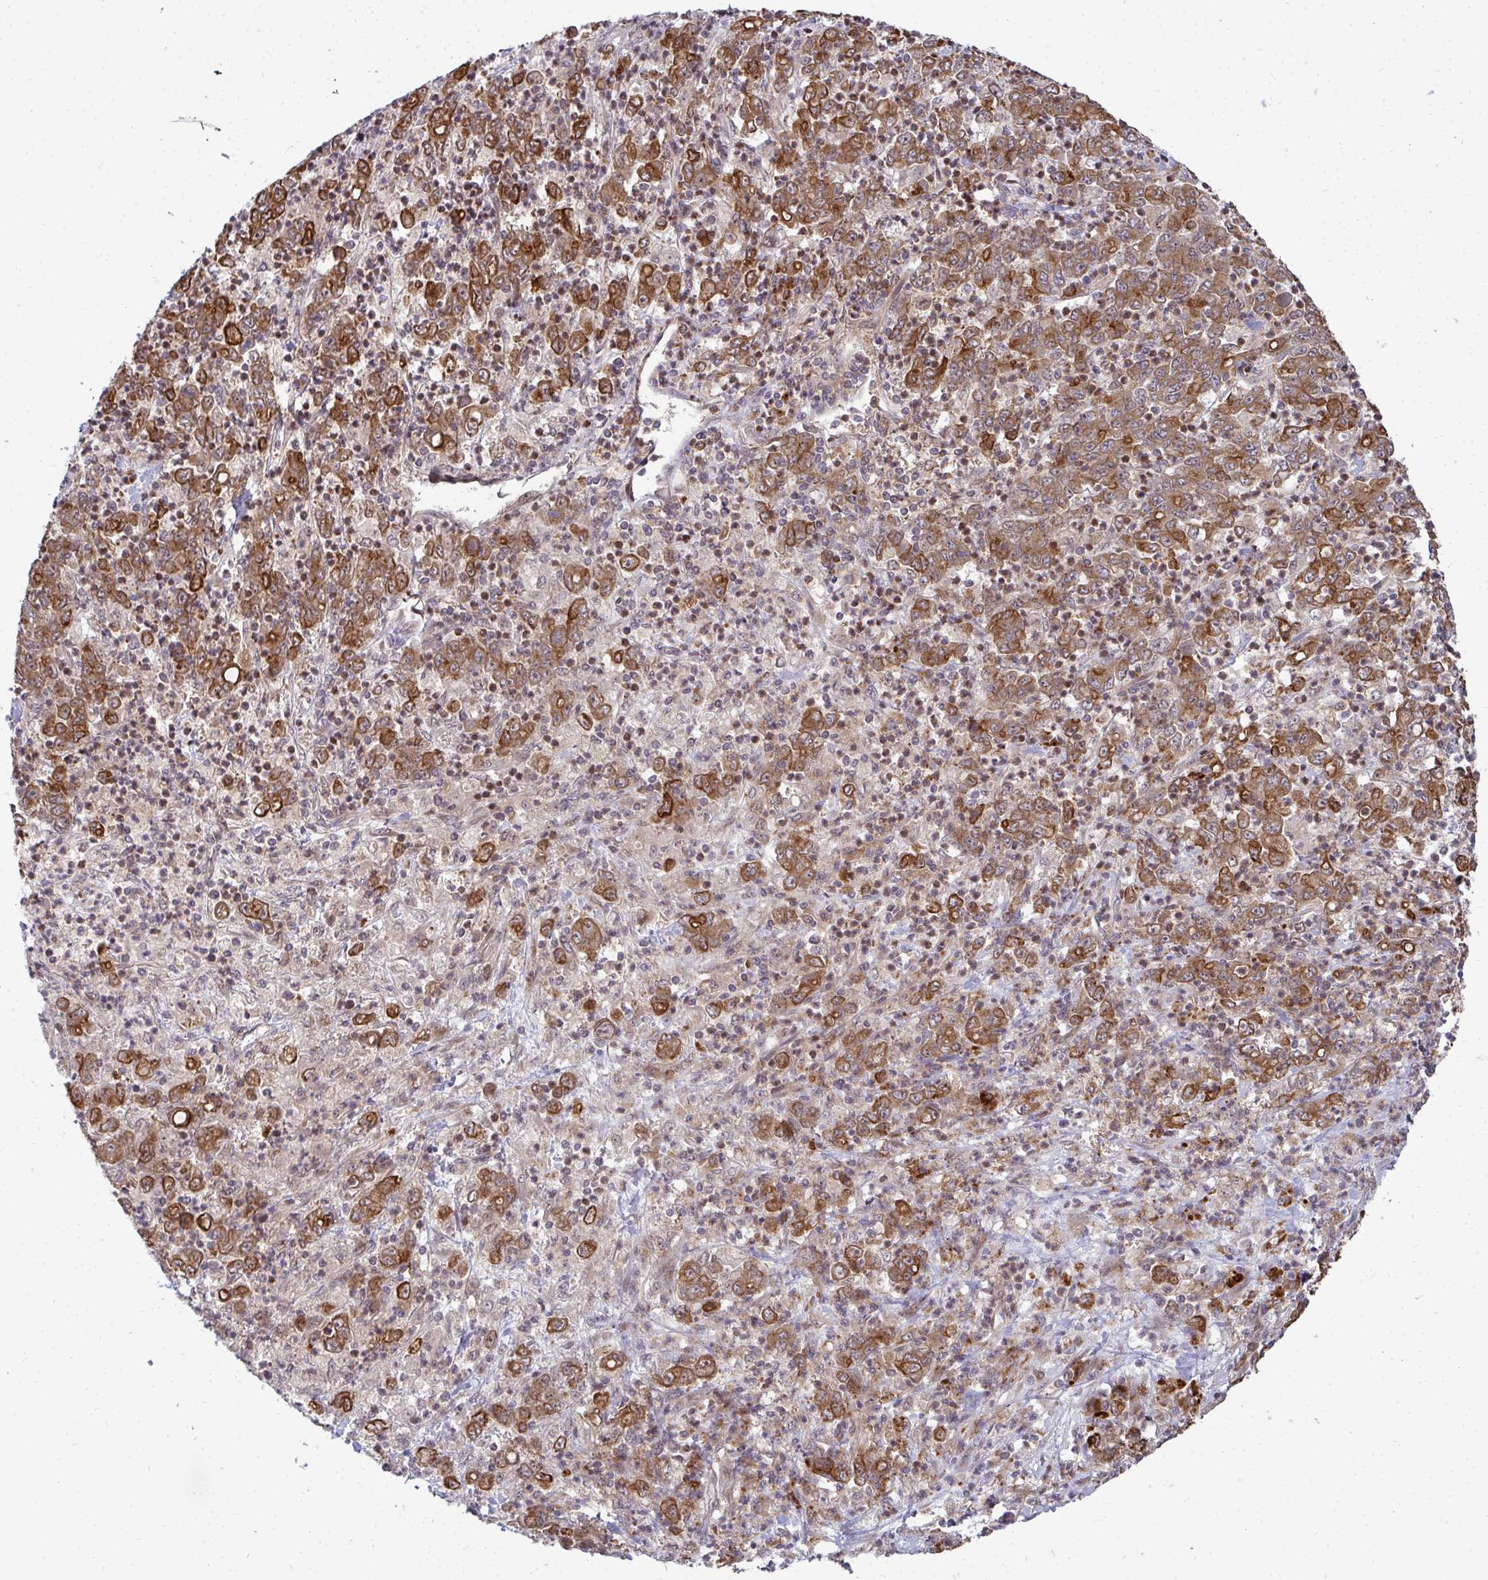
{"staining": {"intensity": "strong", "quantity": ">75%", "location": "cytoplasmic/membranous"}, "tissue": "stomach cancer", "cell_type": "Tumor cells", "image_type": "cancer", "snomed": [{"axis": "morphology", "description": "Adenocarcinoma, NOS"}, {"axis": "topography", "description": "Stomach, lower"}], "caption": "Immunohistochemistry (IHC) staining of stomach cancer (adenocarcinoma), which exhibits high levels of strong cytoplasmic/membranous staining in about >75% of tumor cells indicating strong cytoplasmic/membranous protein expression. The staining was performed using DAB (brown) for protein detection and nuclei were counterstained in hematoxylin (blue).", "gene": "TRIM44", "patient": {"sex": "female", "age": 71}}